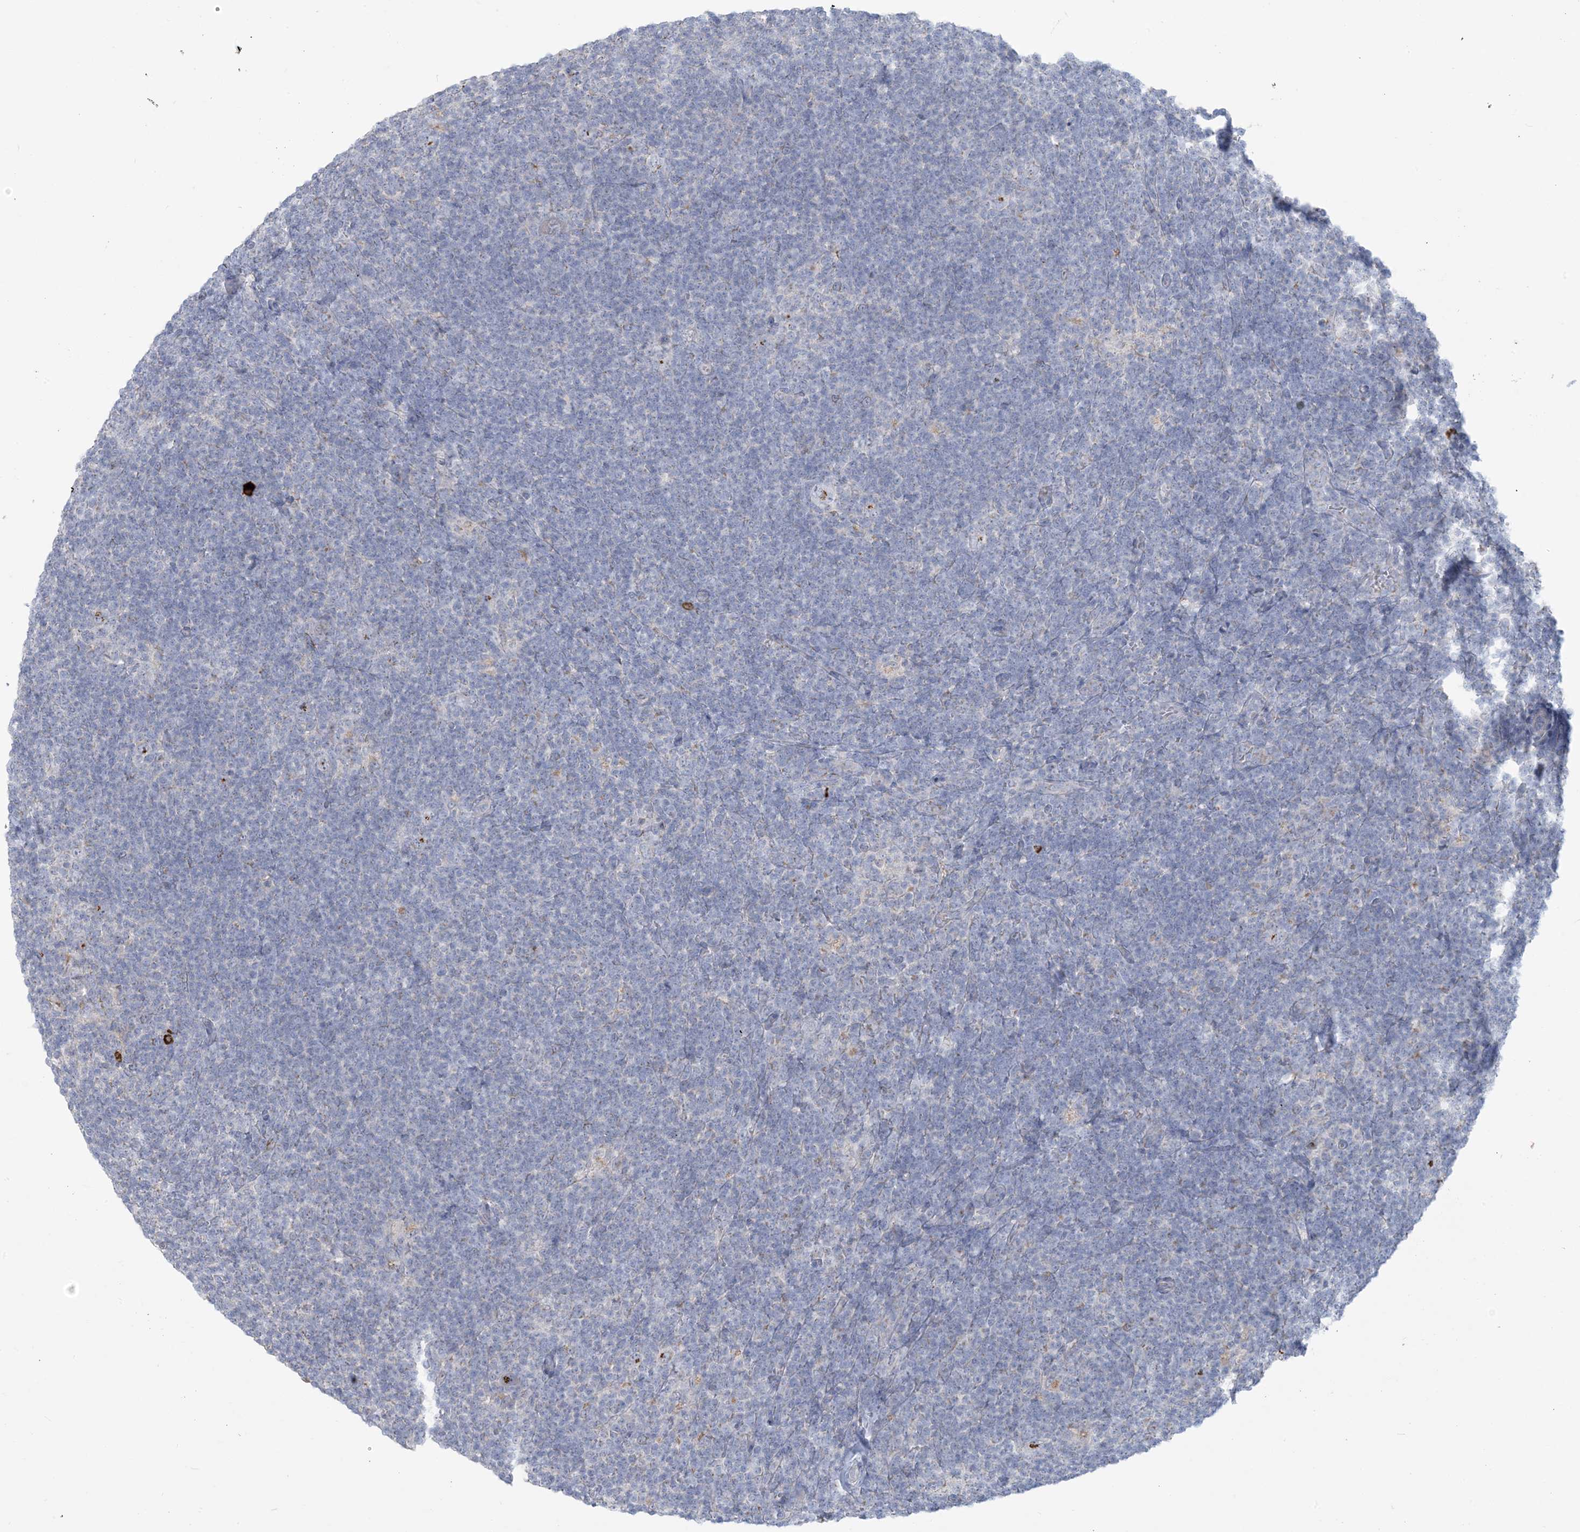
{"staining": {"intensity": "negative", "quantity": "none", "location": "none"}, "tissue": "lymphoma", "cell_type": "Tumor cells", "image_type": "cancer", "snomed": [{"axis": "morphology", "description": "Hodgkin's disease, NOS"}, {"axis": "topography", "description": "Lymph node"}], "caption": "An image of human lymphoma is negative for staining in tumor cells.", "gene": "SCML1", "patient": {"sex": "female", "age": 57}}